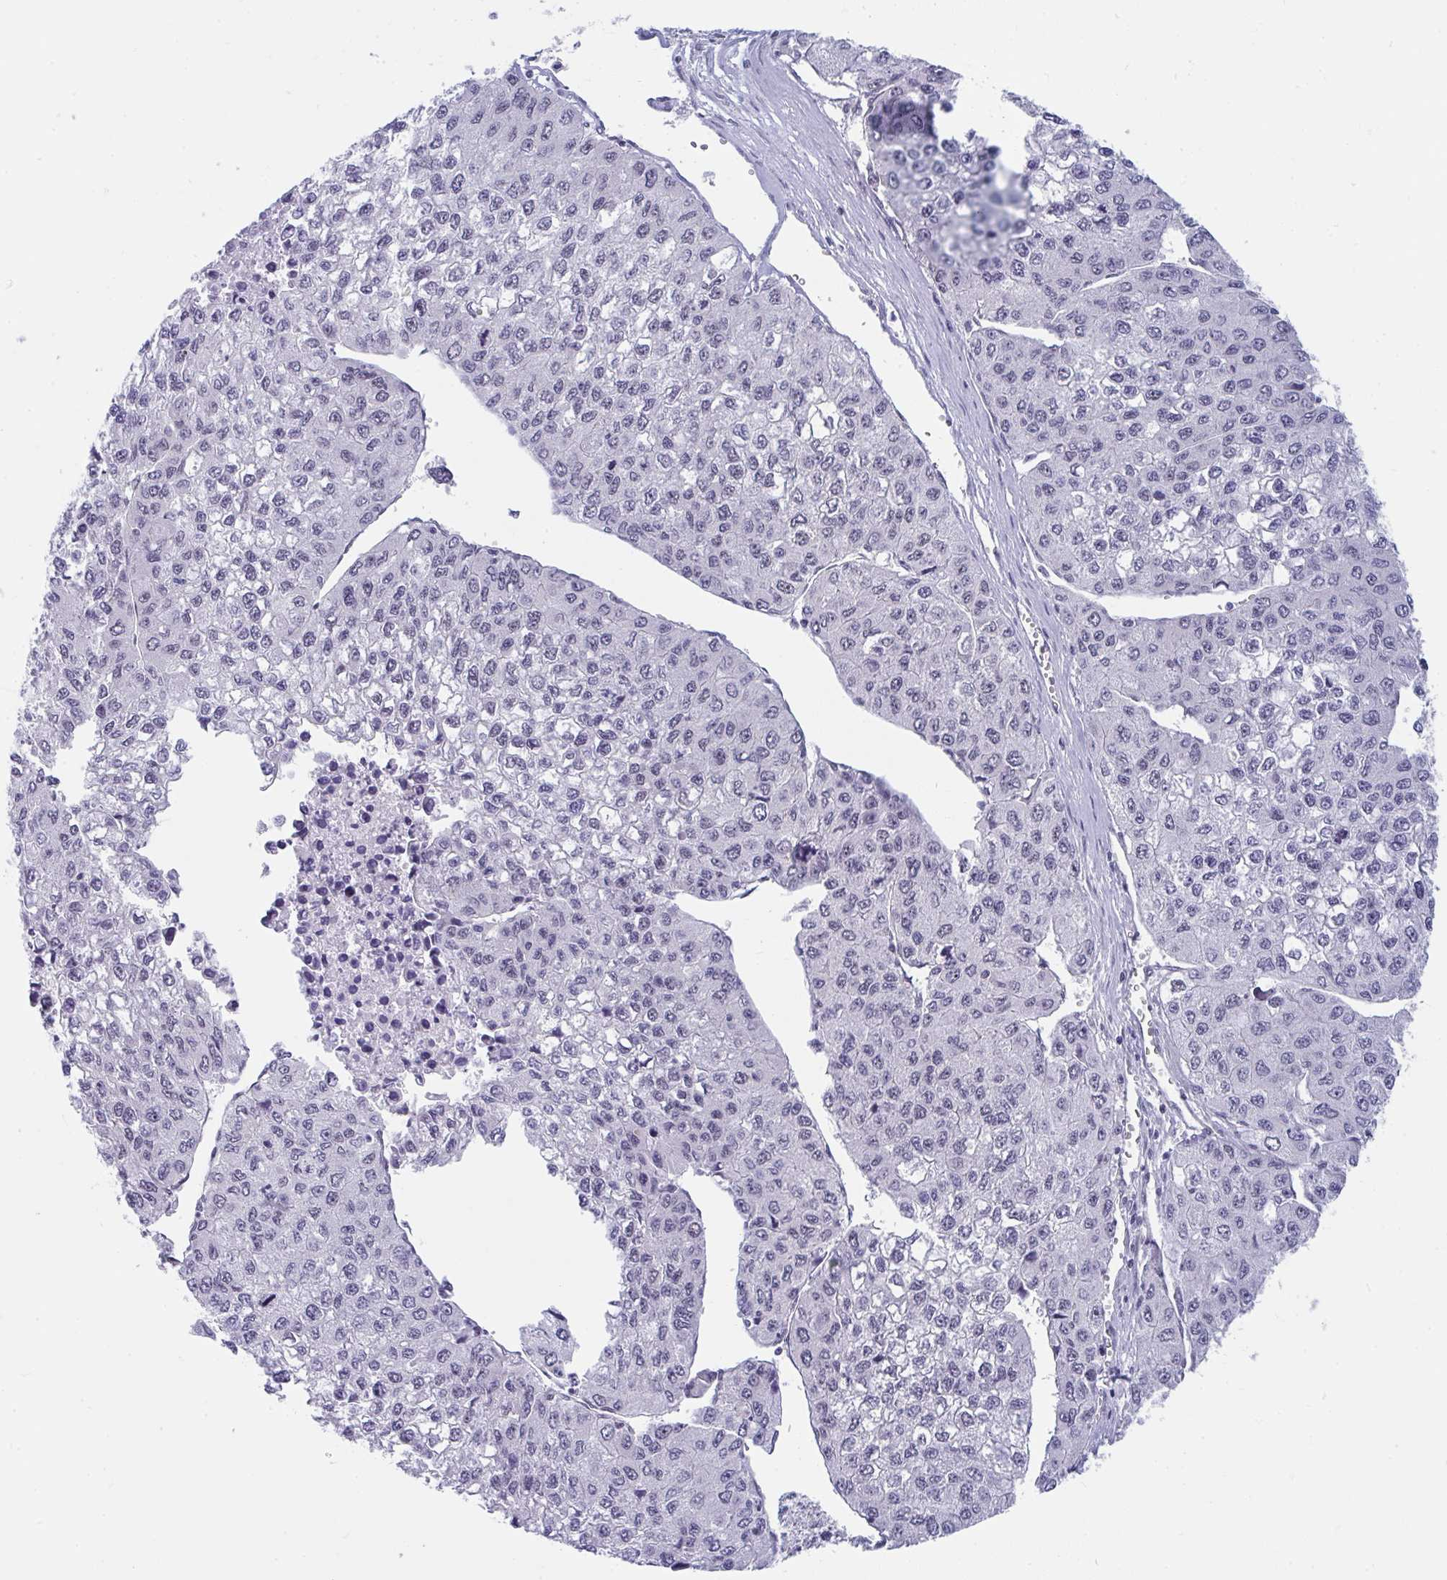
{"staining": {"intensity": "negative", "quantity": "none", "location": "none"}, "tissue": "liver cancer", "cell_type": "Tumor cells", "image_type": "cancer", "snomed": [{"axis": "morphology", "description": "Carcinoma, Hepatocellular, NOS"}, {"axis": "topography", "description": "Liver"}], "caption": "A high-resolution histopathology image shows immunohistochemistry (IHC) staining of liver cancer, which demonstrates no significant expression in tumor cells. (Stains: DAB (3,3'-diaminobenzidine) immunohistochemistry with hematoxylin counter stain, Microscopy: brightfield microscopy at high magnification).", "gene": "PRR14", "patient": {"sex": "female", "age": 66}}